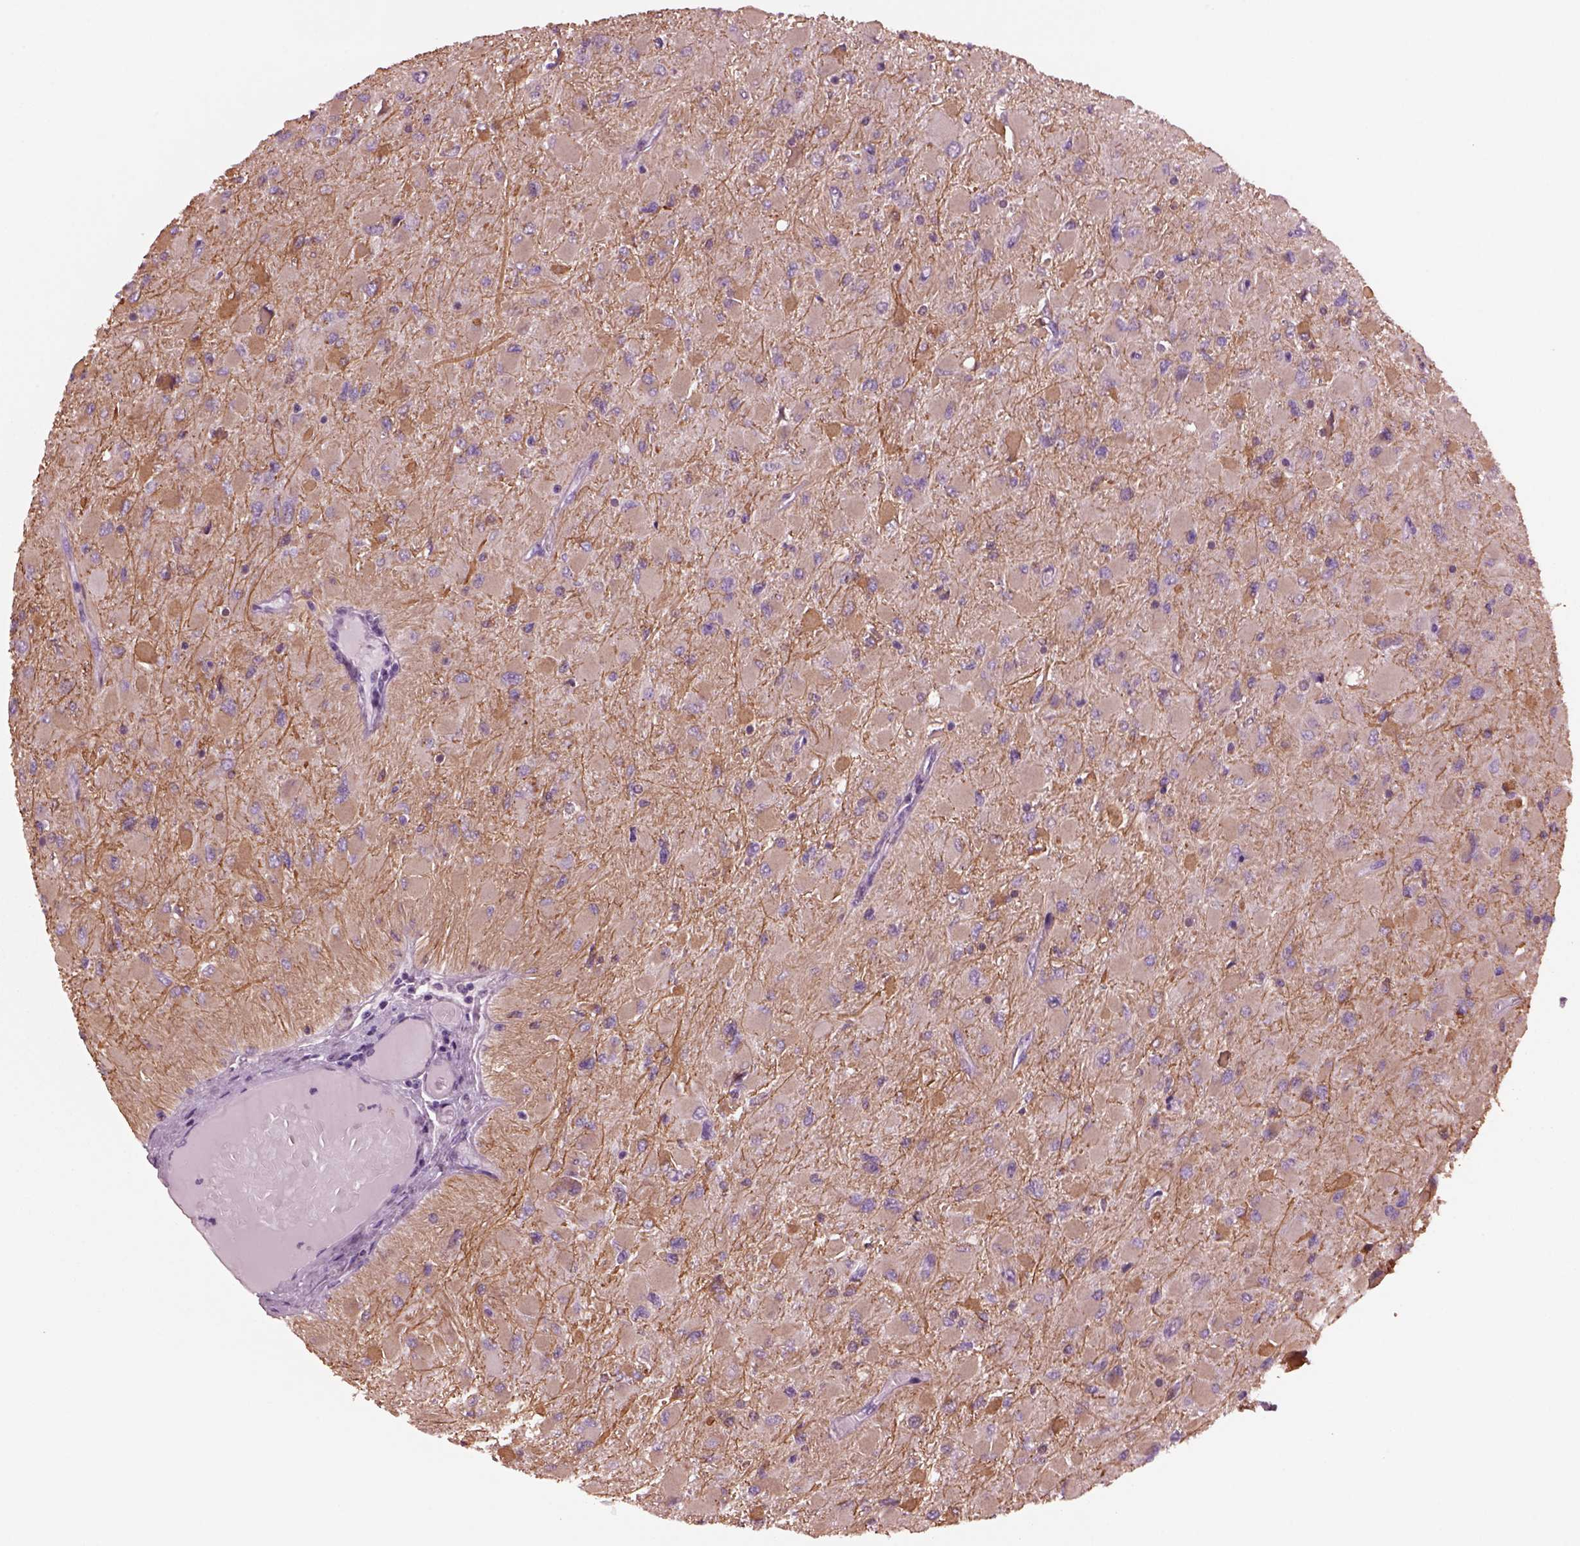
{"staining": {"intensity": "weak", "quantity": ">75%", "location": "cytoplasmic/membranous"}, "tissue": "glioma", "cell_type": "Tumor cells", "image_type": "cancer", "snomed": [{"axis": "morphology", "description": "Glioma, malignant, High grade"}, {"axis": "topography", "description": "Cerebral cortex"}], "caption": "Malignant high-grade glioma stained with a protein marker displays weak staining in tumor cells.", "gene": "SHTN1", "patient": {"sex": "female", "age": 36}}